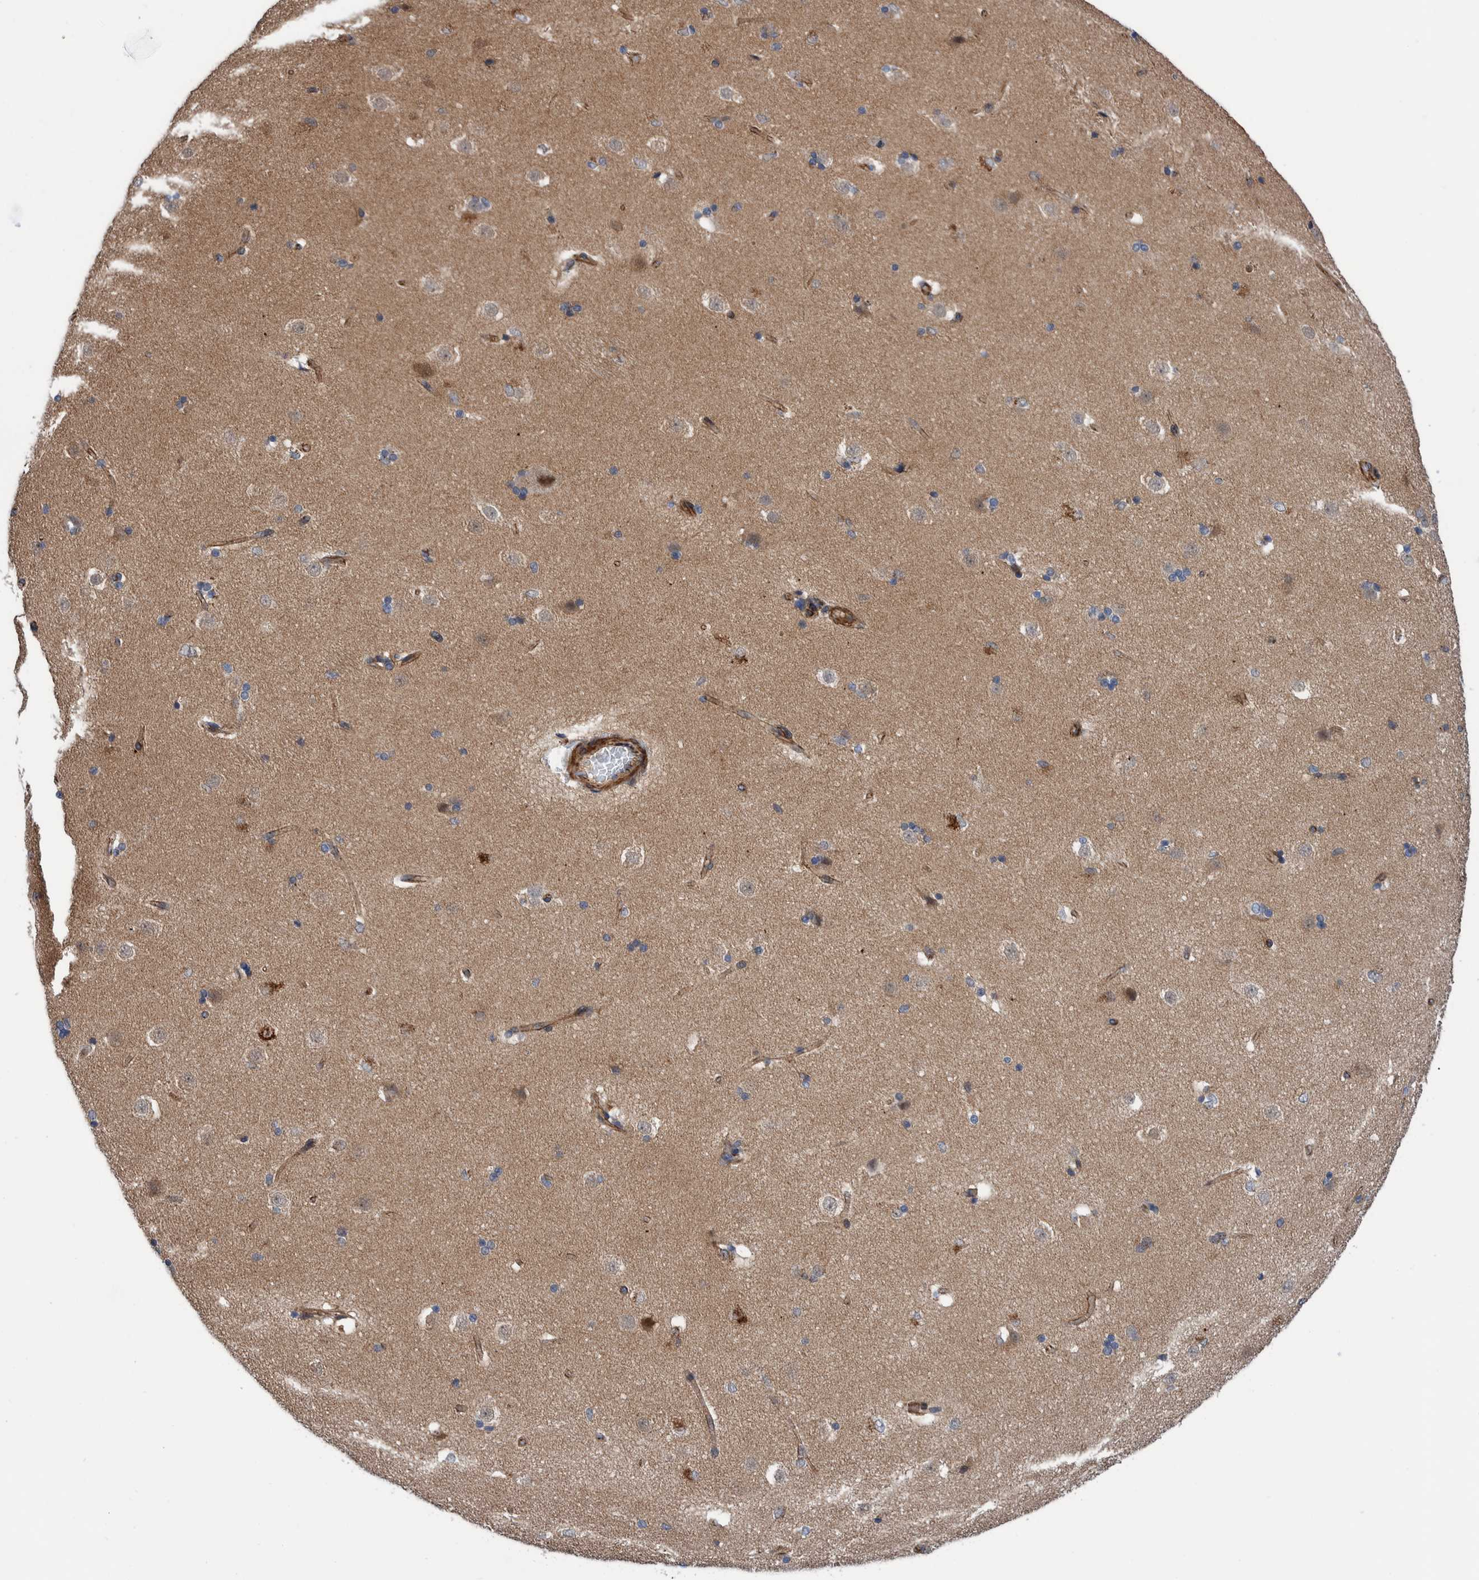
{"staining": {"intensity": "negative", "quantity": "none", "location": "none"}, "tissue": "caudate", "cell_type": "Glial cells", "image_type": "normal", "snomed": [{"axis": "morphology", "description": "Normal tissue, NOS"}, {"axis": "topography", "description": "Lateral ventricle wall"}], "caption": "Glial cells are negative for brown protein staining in normal caudate. The staining was performed using DAB (3,3'-diaminobenzidine) to visualize the protein expression in brown, while the nuclei were stained in blue with hematoxylin (Magnification: 20x).", "gene": "ENSG00000262660", "patient": {"sex": "female", "age": 19}}